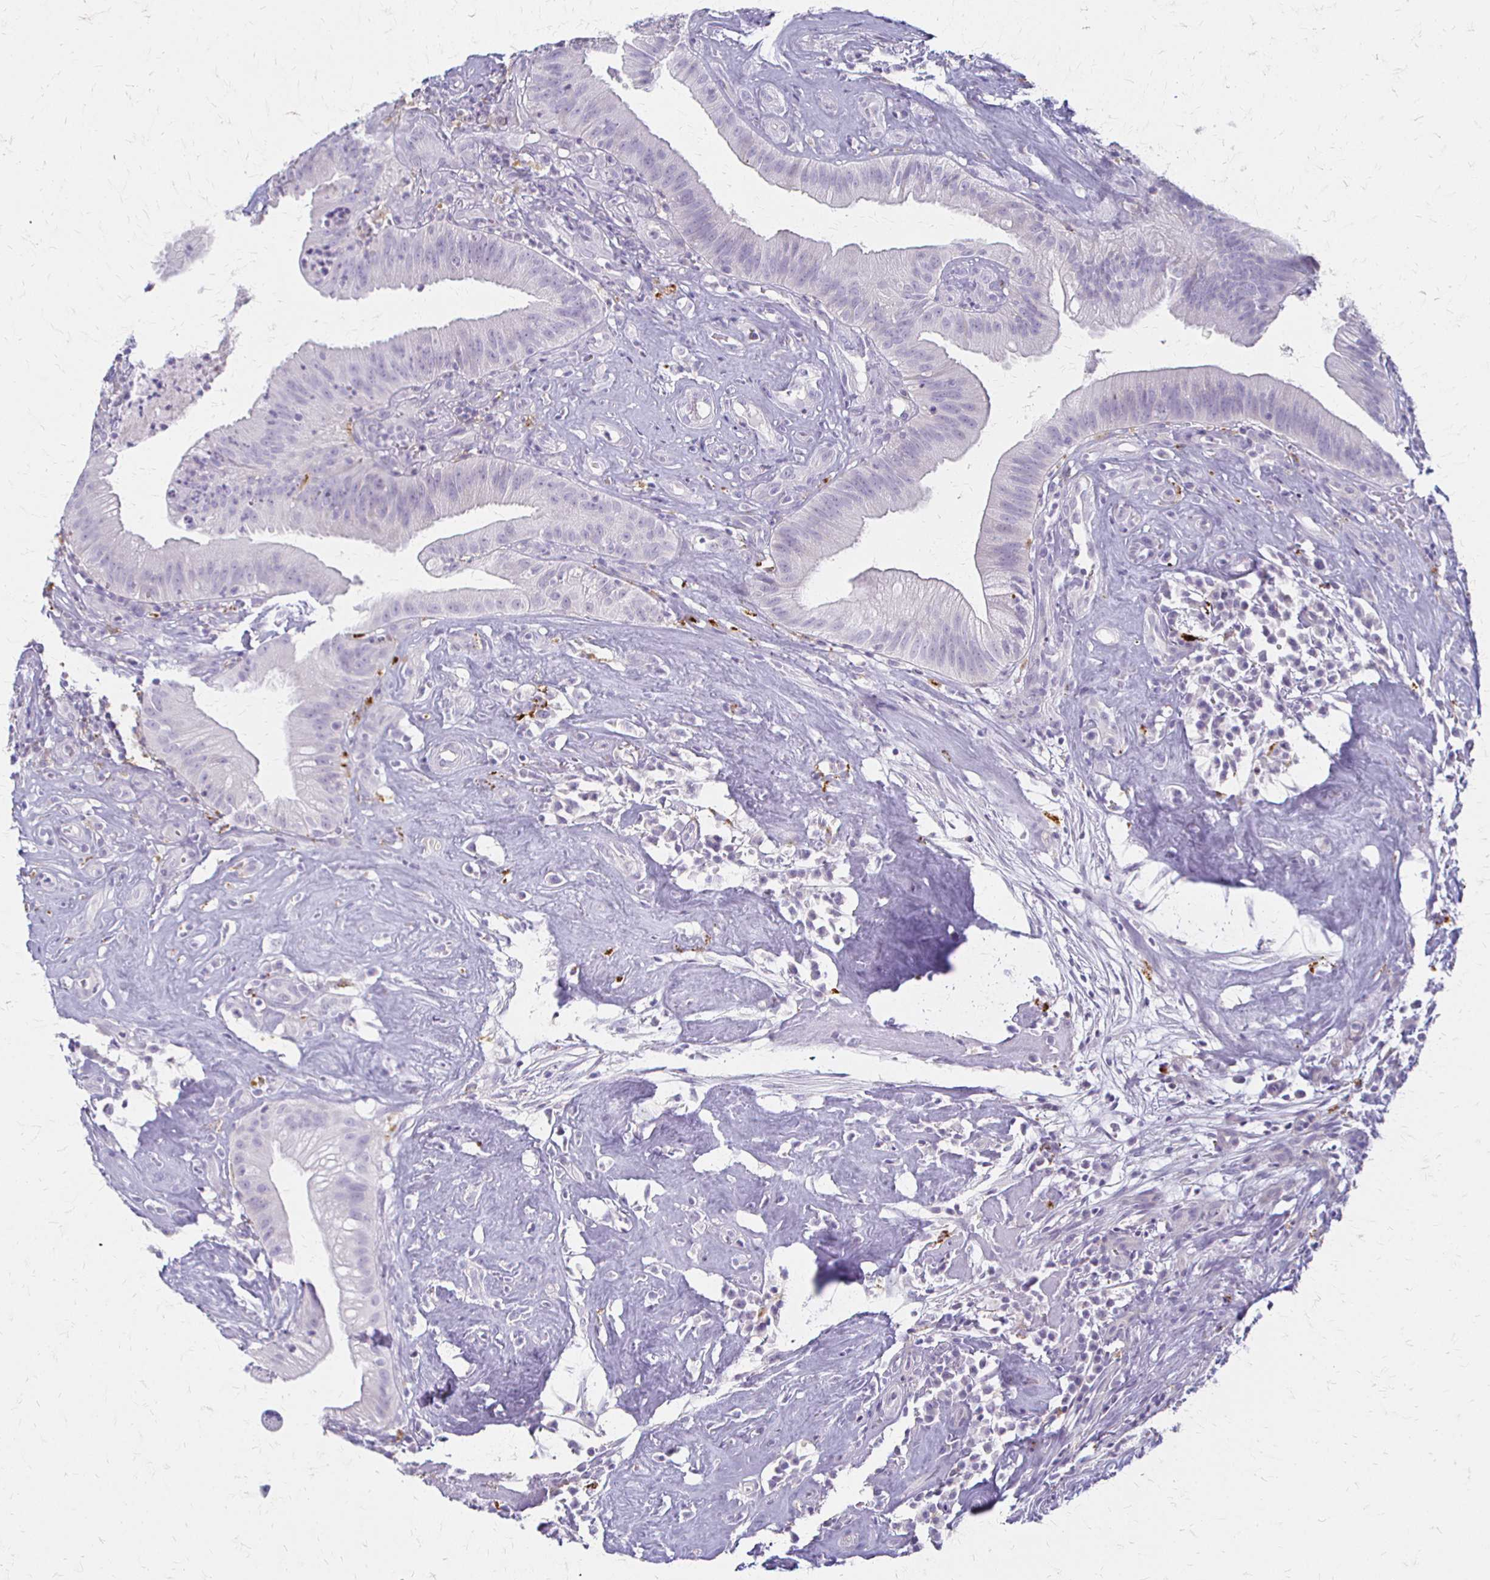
{"staining": {"intensity": "negative", "quantity": "none", "location": "none"}, "tissue": "head and neck cancer", "cell_type": "Tumor cells", "image_type": "cancer", "snomed": [{"axis": "morphology", "description": "Adenocarcinoma, NOS"}, {"axis": "topography", "description": "Head-Neck"}], "caption": "IHC micrograph of human head and neck adenocarcinoma stained for a protein (brown), which reveals no expression in tumor cells.", "gene": "ACP5", "patient": {"sex": "male", "age": 44}}